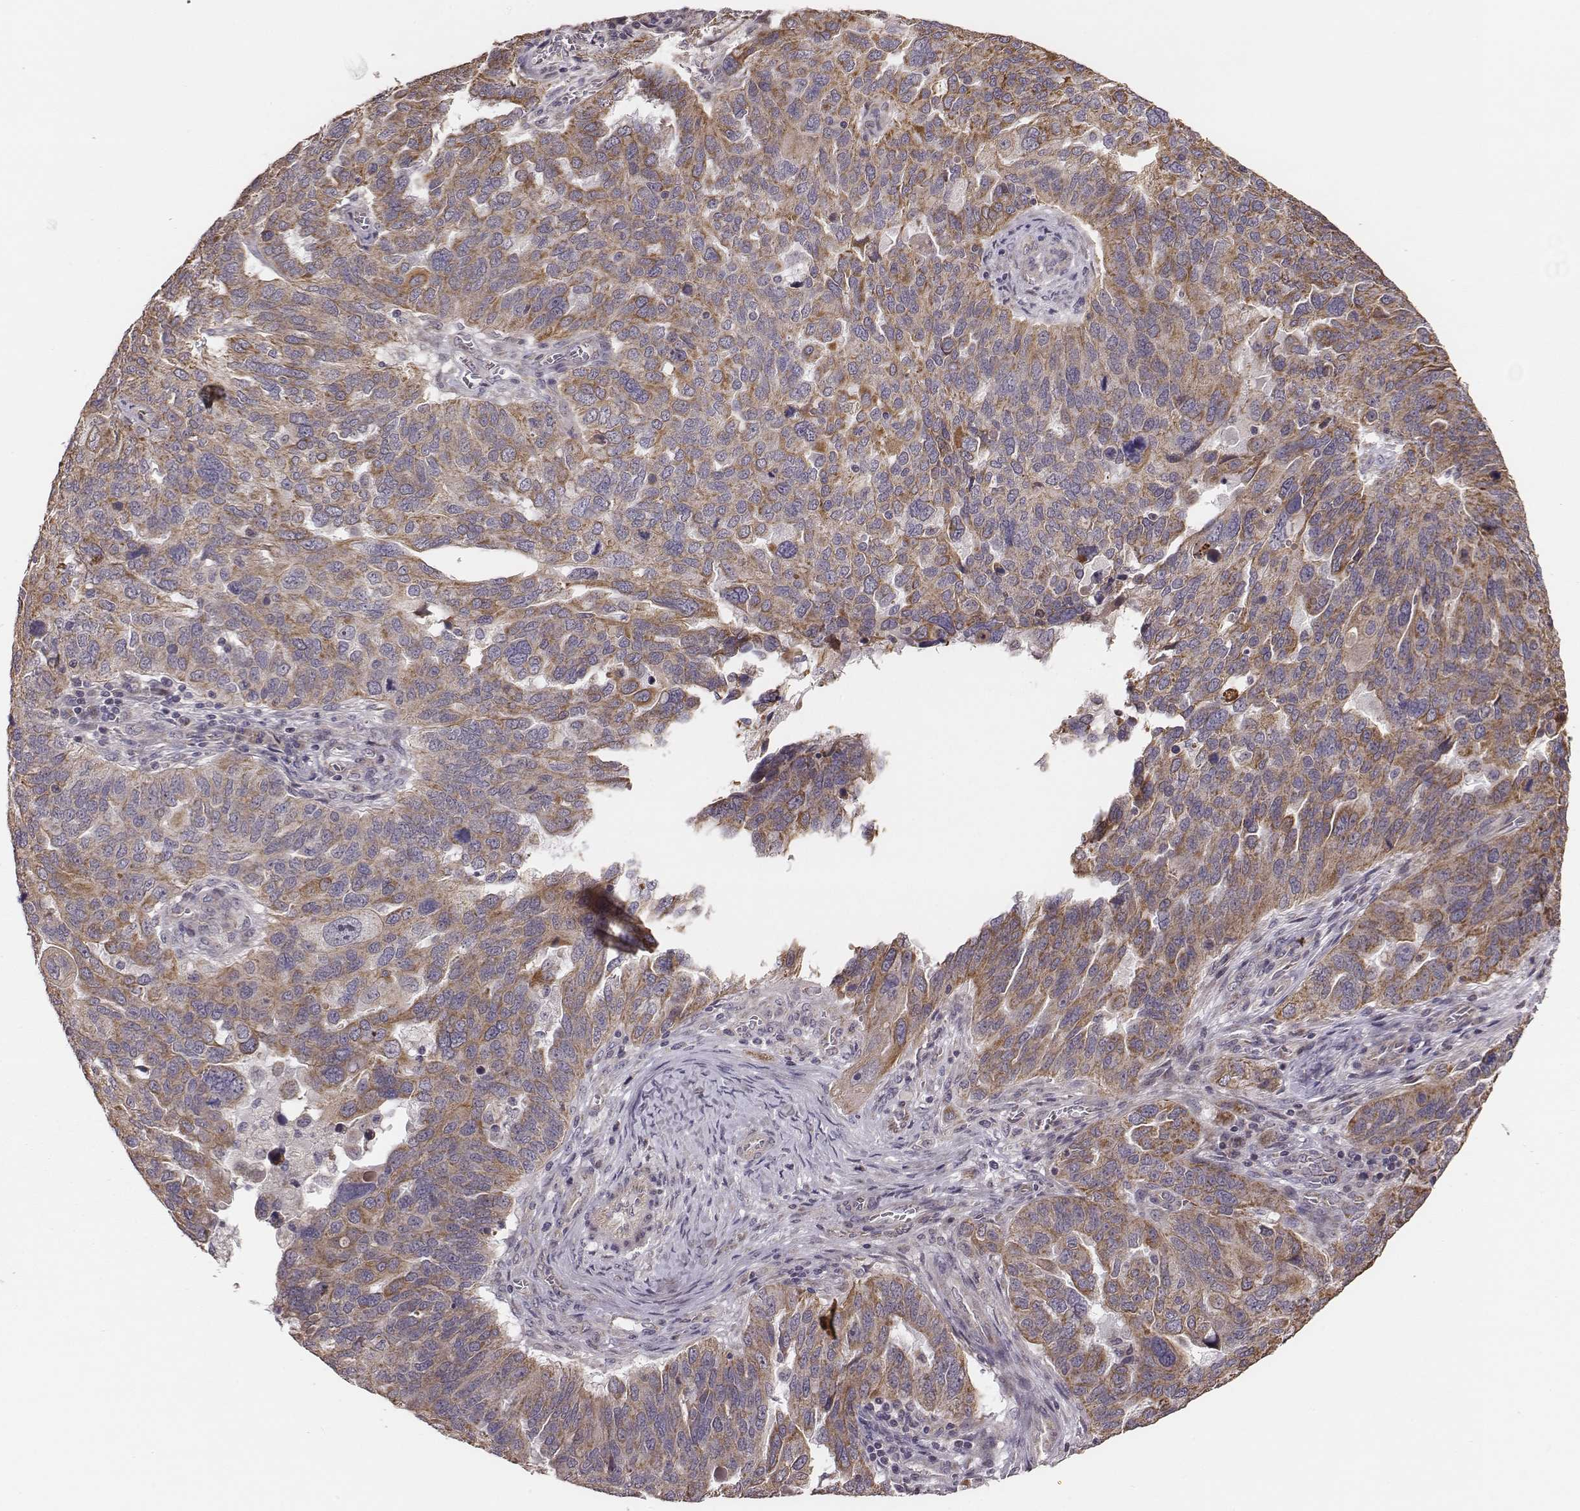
{"staining": {"intensity": "moderate", "quantity": ">75%", "location": "cytoplasmic/membranous"}, "tissue": "ovarian cancer", "cell_type": "Tumor cells", "image_type": "cancer", "snomed": [{"axis": "morphology", "description": "Carcinoma, endometroid"}, {"axis": "topography", "description": "Soft tissue"}, {"axis": "topography", "description": "Ovary"}], "caption": "Approximately >75% of tumor cells in ovarian cancer (endometroid carcinoma) demonstrate moderate cytoplasmic/membranous protein expression as visualized by brown immunohistochemical staining.", "gene": "HAVCR1", "patient": {"sex": "female", "age": 52}}